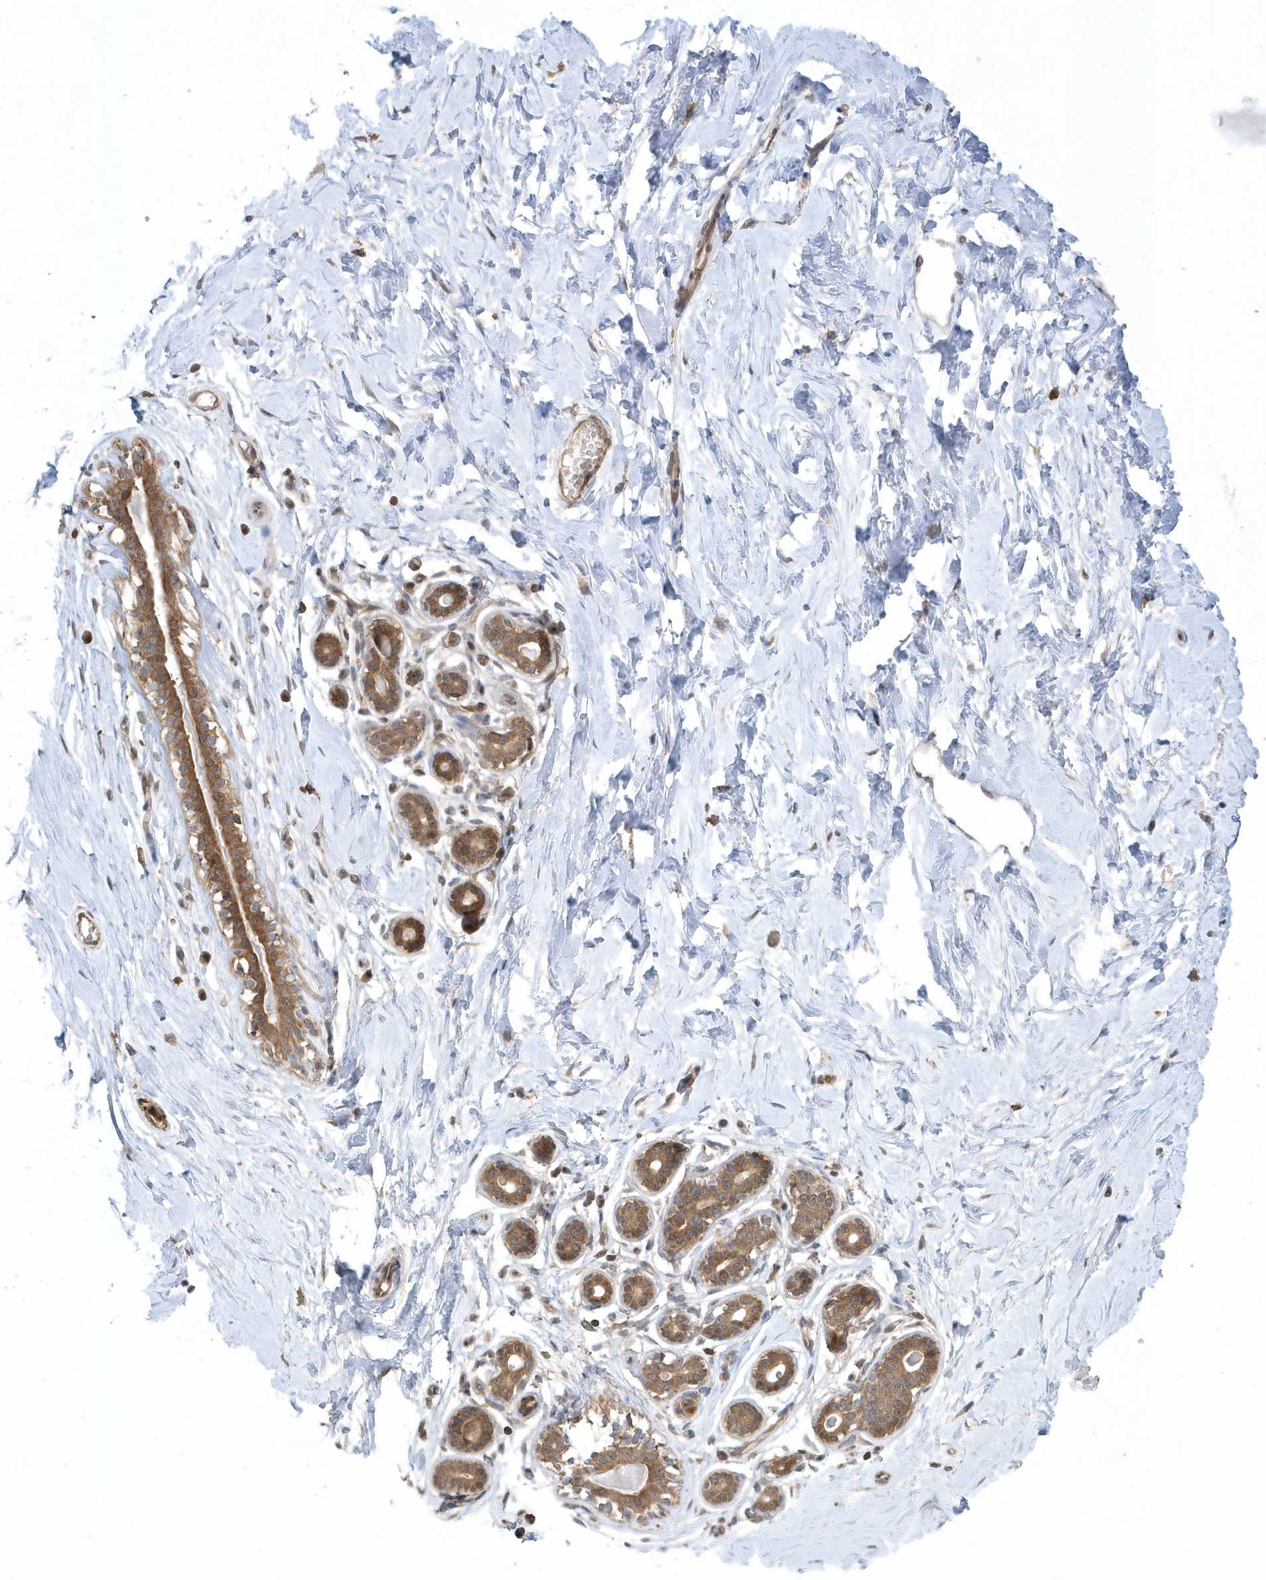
{"staining": {"intensity": "negative", "quantity": "none", "location": "none"}, "tissue": "breast", "cell_type": "Adipocytes", "image_type": "normal", "snomed": [{"axis": "morphology", "description": "Normal tissue, NOS"}, {"axis": "morphology", "description": "Adenoma, NOS"}, {"axis": "topography", "description": "Breast"}], "caption": "A high-resolution micrograph shows IHC staining of normal breast, which displays no significant expression in adipocytes.", "gene": "ACYP1", "patient": {"sex": "female", "age": 23}}